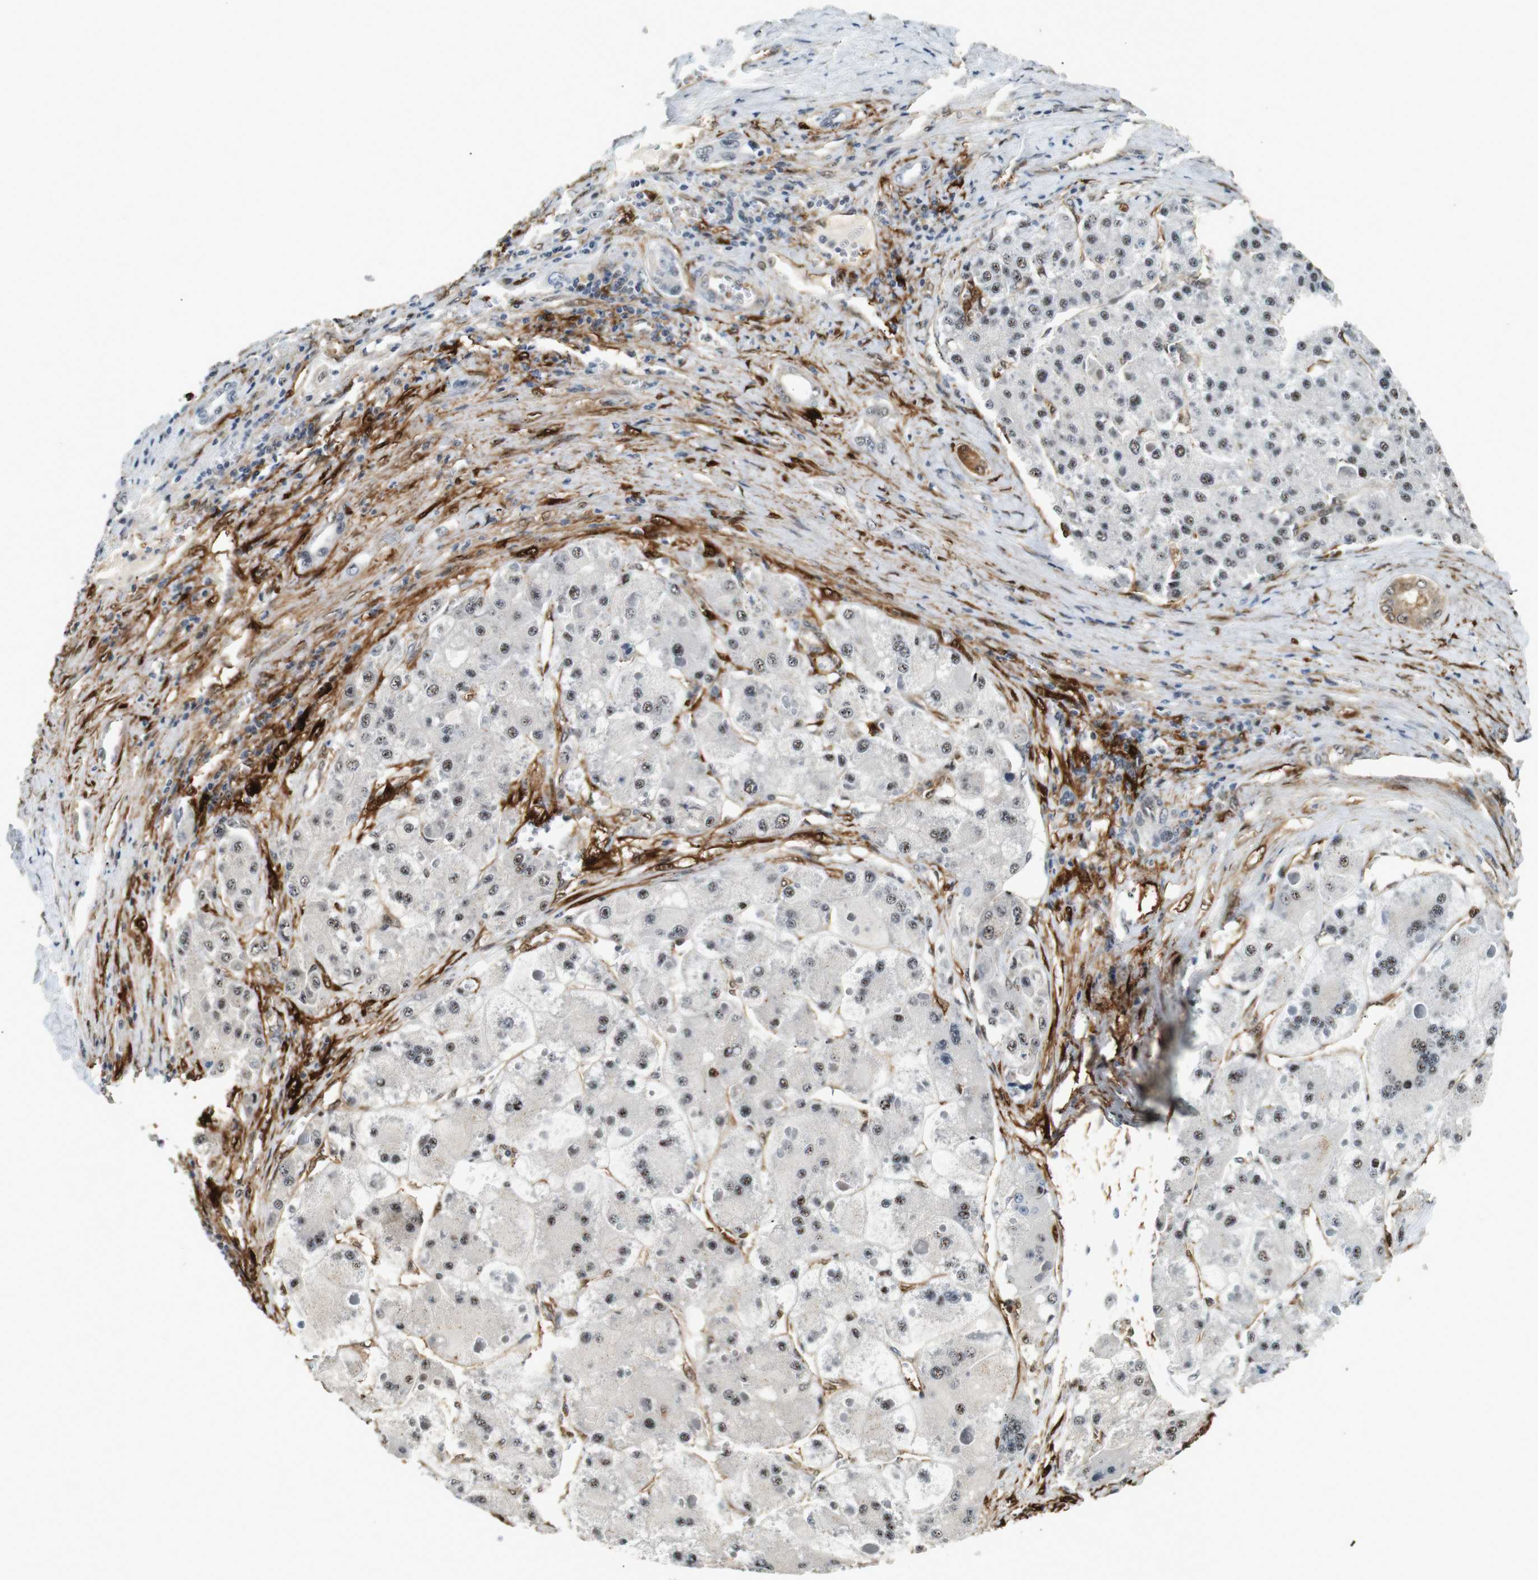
{"staining": {"intensity": "moderate", "quantity": ">75%", "location": "nuclear"}, "tissue": "liver cancer", "cell_type": "Tumor cells", "image_type": "cancer", "snomed": [{"axis": "morphology", "description": "Carcinoma, Hepatocellular, NOS"}, {"axis": "topography", "description": "Liver"}], "caption": "IHC of human hepatocellular carcinoma (liver) displays medium levels of moderate nuclear positivity in approximately >75% of tumor cells.", "gene": "LXN", "patient": {"sex": "female", "age": 73}}